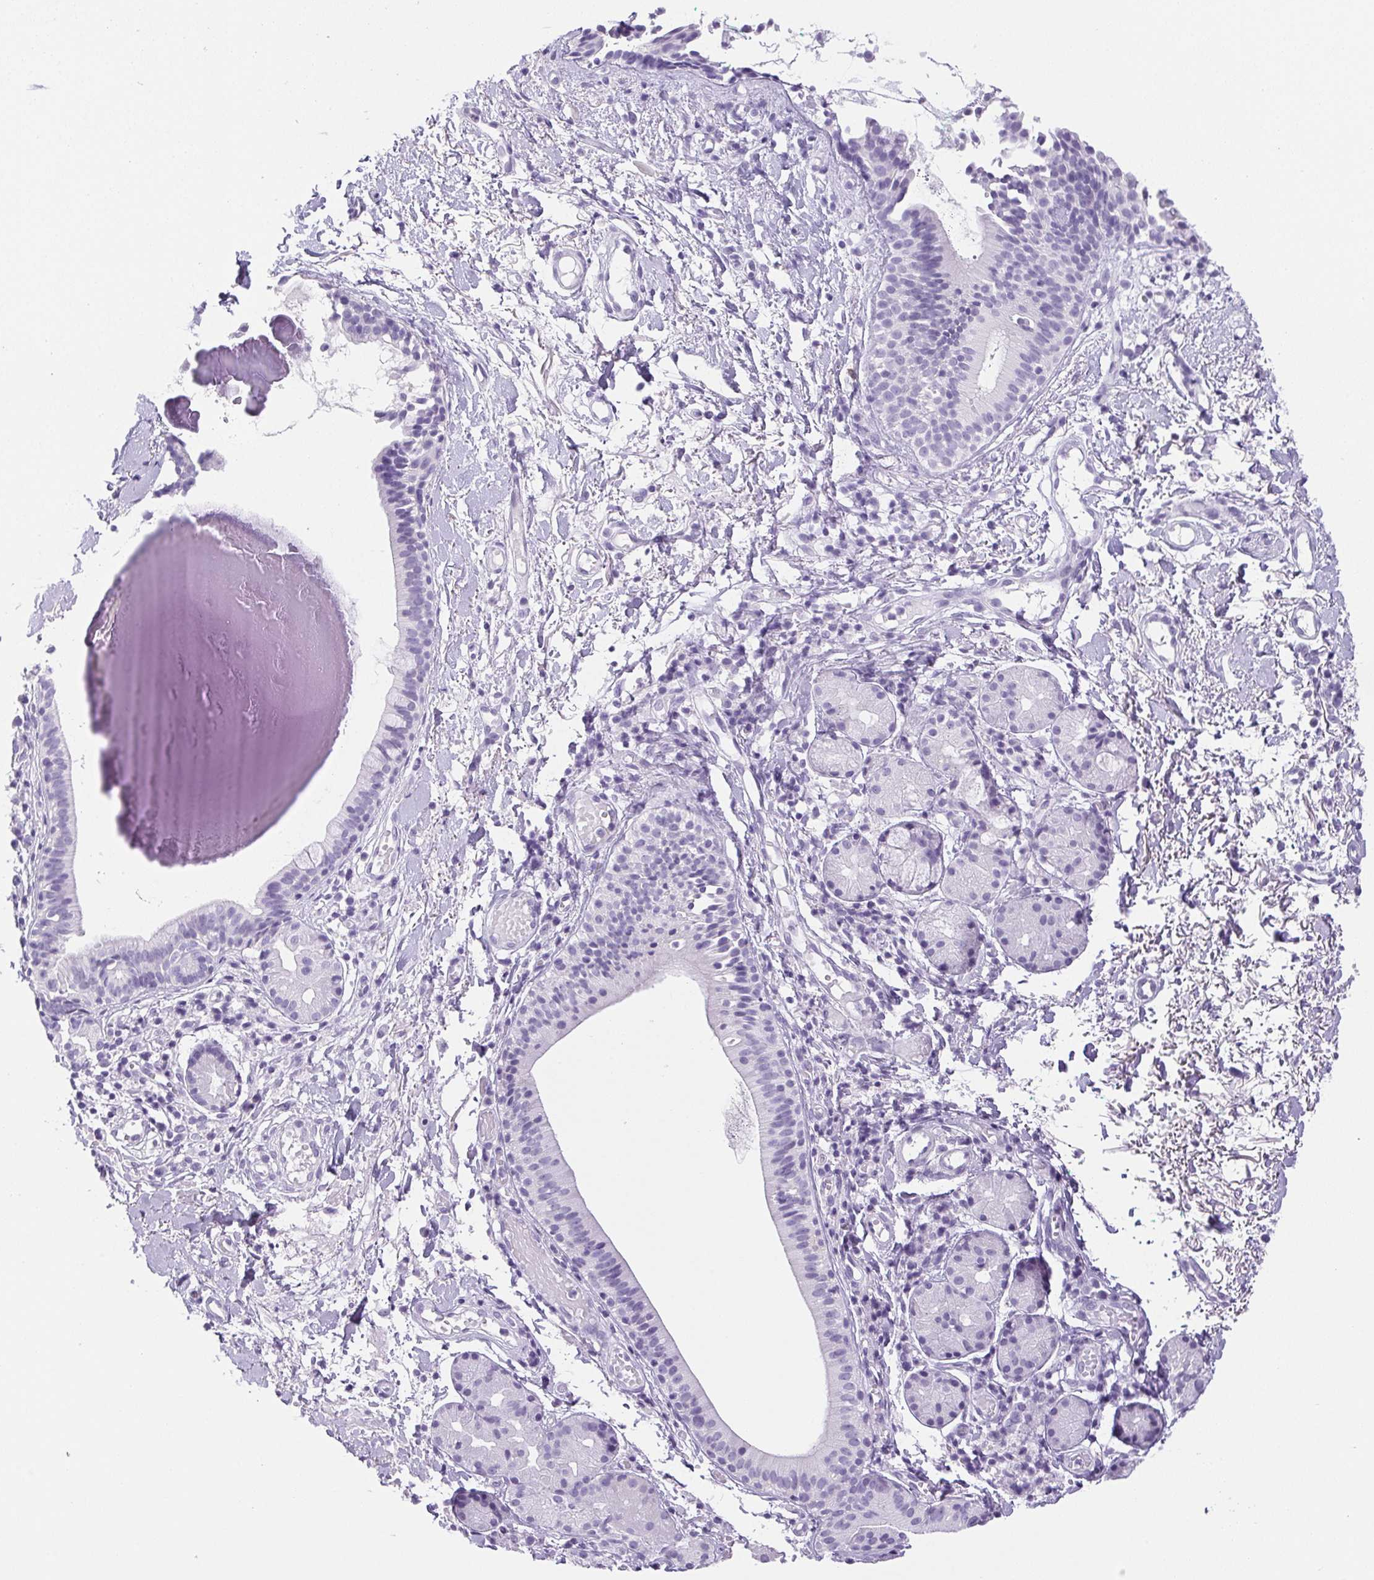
{"staining": {"intensity": "weak", "quantity": "<25%", "location": "cytoplasmic/membranous"}, "tissue": "nasopharynx", "cell_type": "Respiratory epithelial cells", "image_type": "normal", "snomed": [{"axis": "morphology", "description": "Normal tissue, NOS"}, {"axis": "morphology", "description": "Basal cell carcinoma"}, {"axis": "topography", "description": "Cartilage tissue"}, {"axis": "topography", "description": "Nasopharynx"}, {"axis": "topography", "description": "Oral tissue"}], "caption": "Immunohistochemistry image of unremarkable nasopharynx: nasopharynx stained with DAB (3,3'-diaminobenzidine) displays no significant protein positivity in respiratory epithelial cells.", "gene": "HLA", "patient": {"sex": "female", "age": 77}}